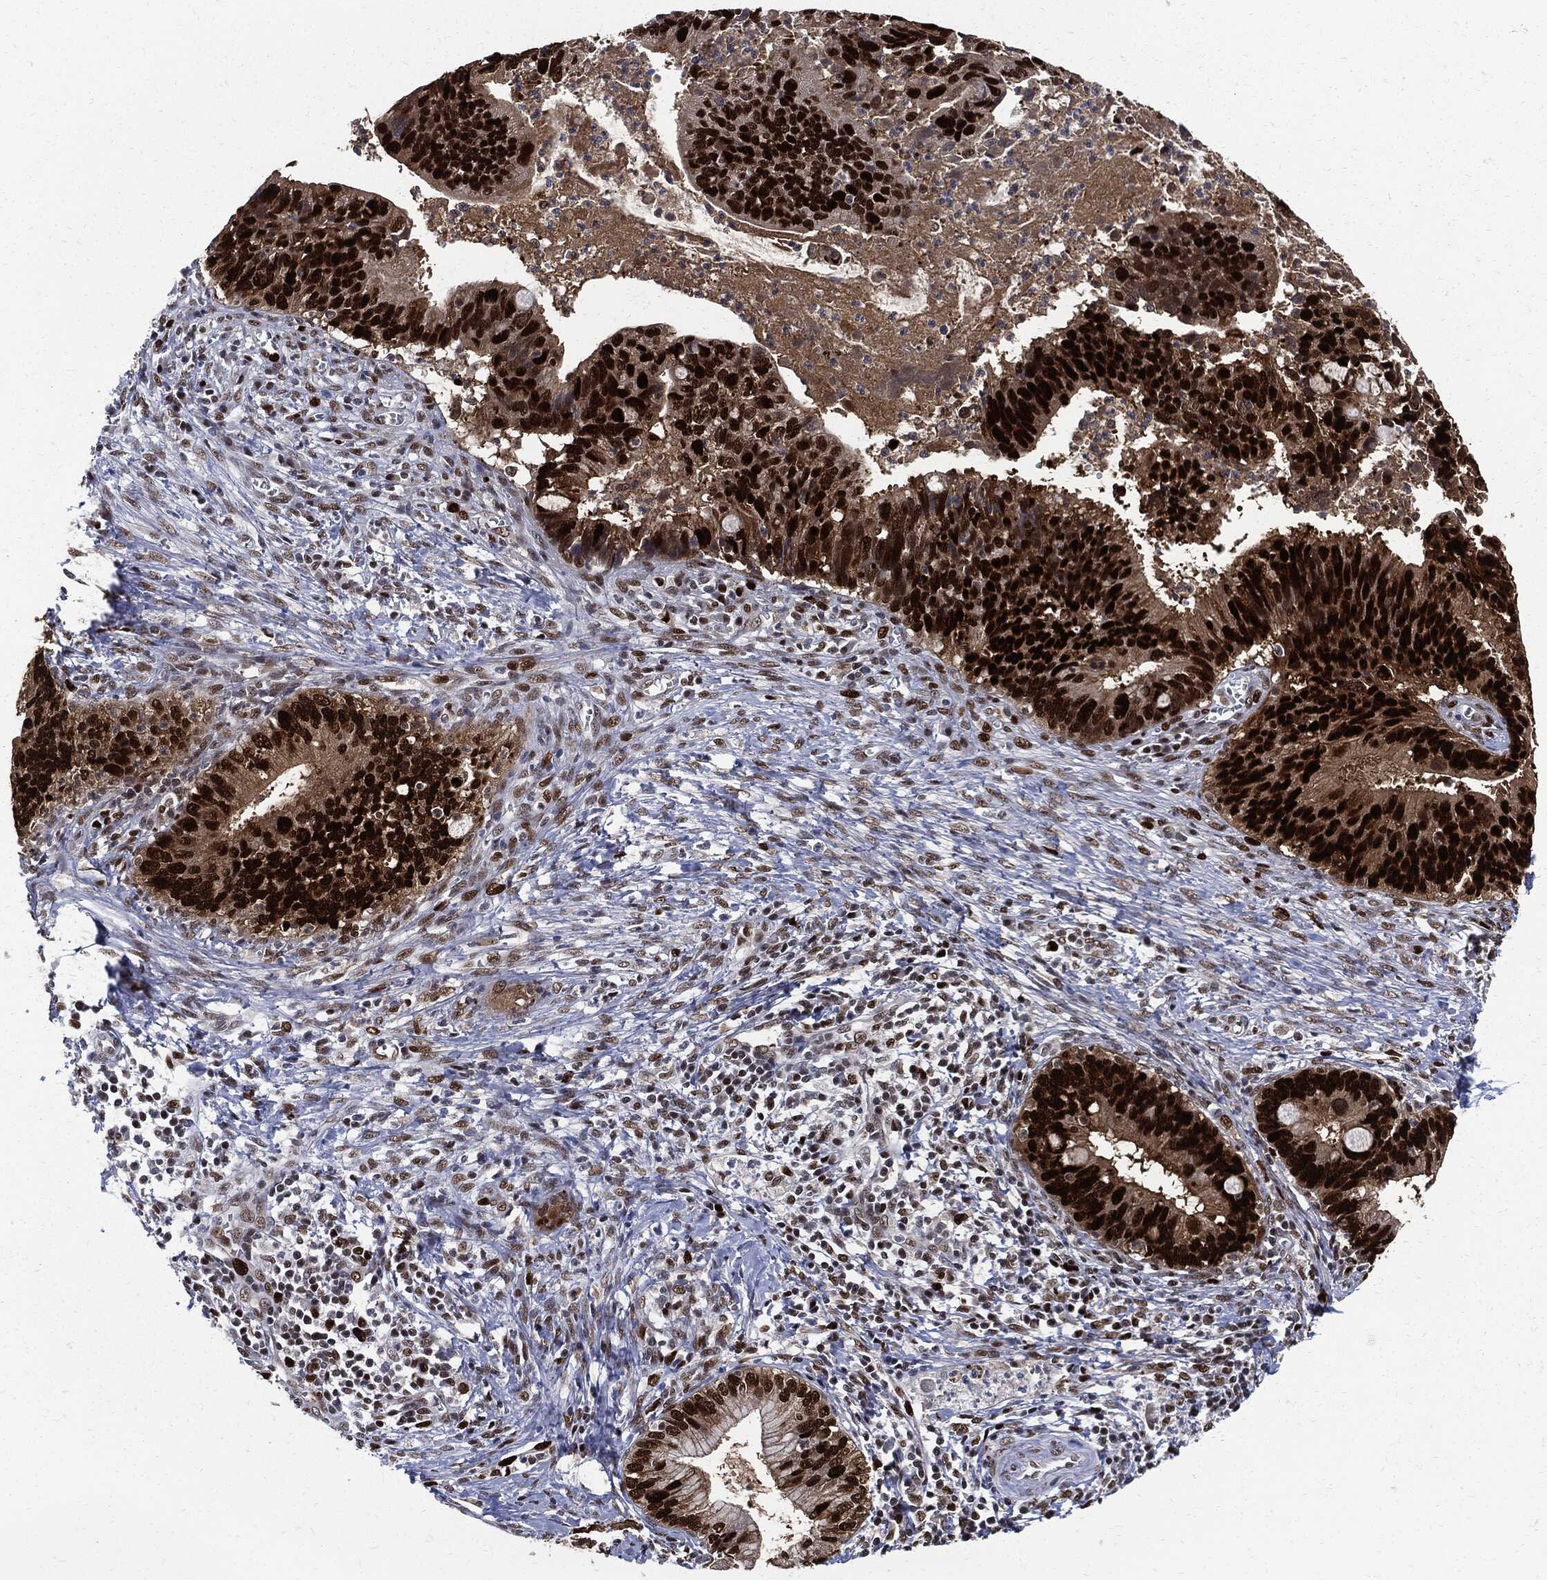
{"staining": {"intensity": "strong", "quantity": ">75%", "location": "nuclear"}, "tissue": "cervical cancer", "cell_type": "Tumor cells", "image_type": "cancer", "snomed": [{"axis": "morphology", "description": "Adenocarcinoma, NOS"}, {"axis": "topography", "description": "Cervix"}], "caption": "The photomicrograph shows a brown stain indicating the presence of a protein in the nuclear of tumor cells in cervical adenocarcinoma.", "gene": "PCNA", "patient": {"sex": "female", "age": 42}}